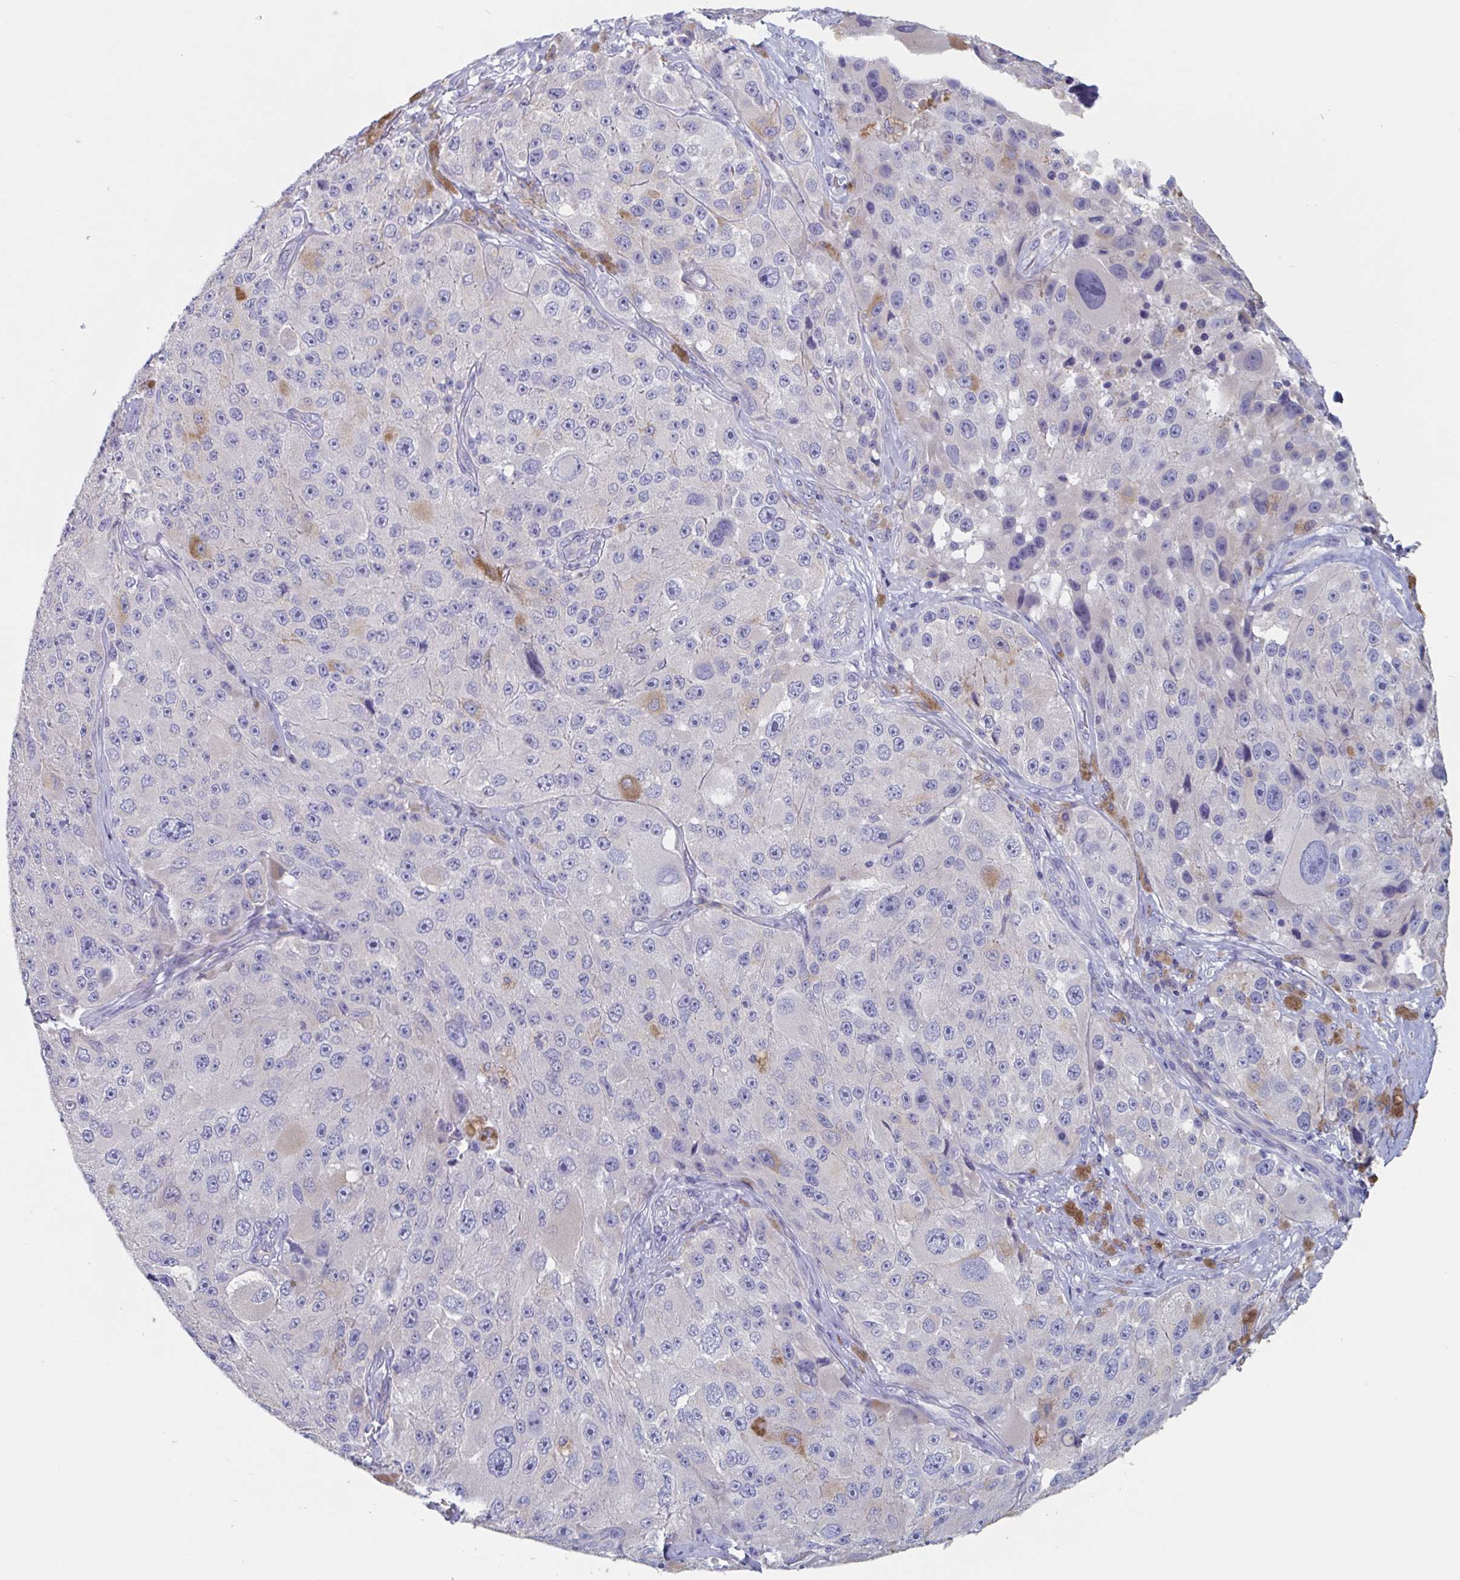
{"staining": {"intensity": "moderate", "quantity": "<25%", "location": "cytoplasmic/membranous"}, "tissue": "melanoma", "cell_type": "Tumor cells", "image_type": "cancer", "snomed": [{"axis": "morphology", "description": "Malignant melanoma, Metastatic site"}, {"axis": "topography", "description": "Lymph node"}], "caption": "IHC photomicrograph of neoplastic tissue: malignant melanoma (metastatic site) stained using immunohistochemistry (IHC) shows low levels of moderate protein expression localized specifically in the cytoplasmic/membranous of tumor cells, appearing as a cytoplasmic/membranous brown color.", "gene": "ABHD16A", "patient": {"sex": "male", "age": 62}}